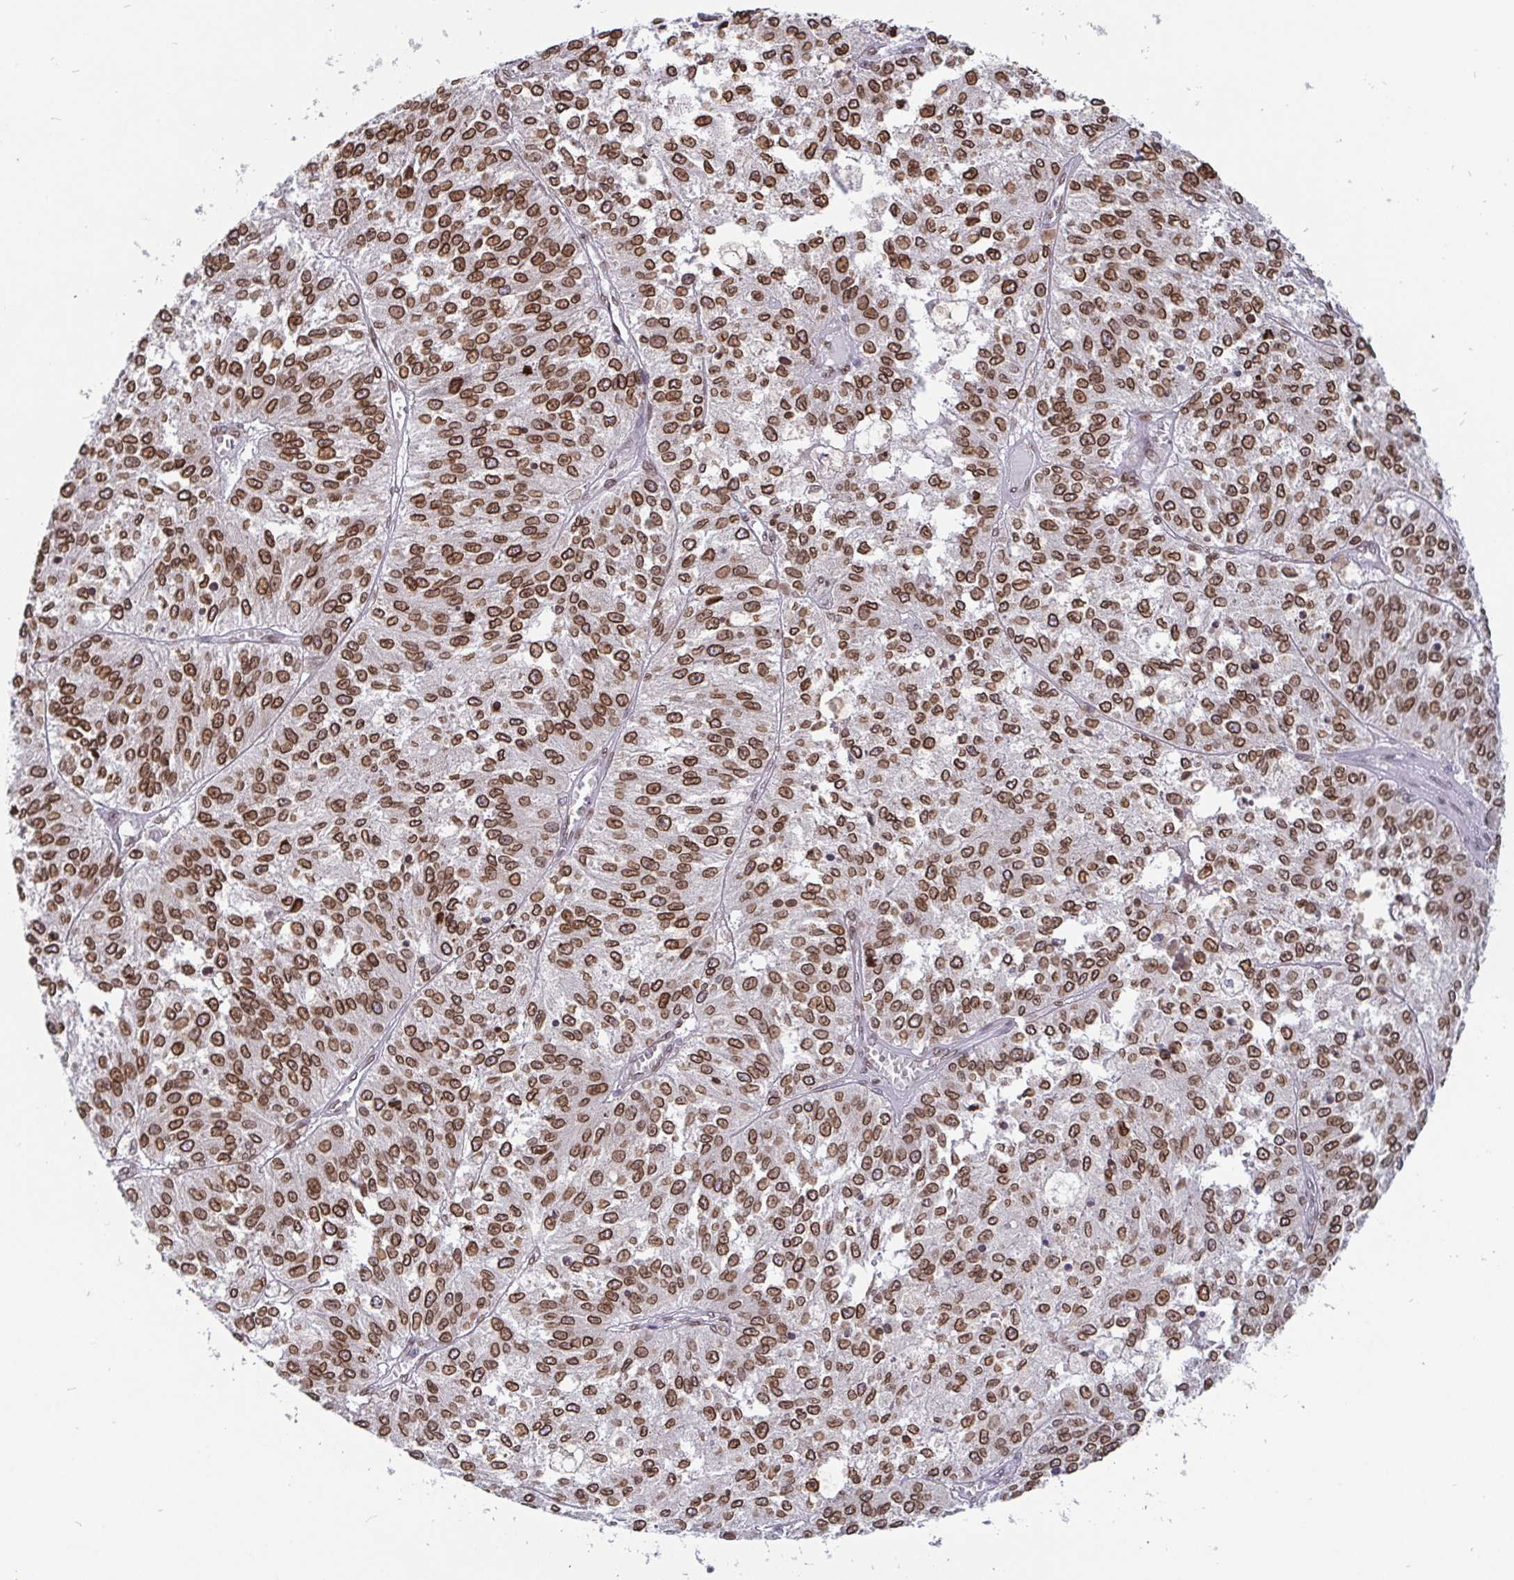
{"staining": {"intensity": "strong", "quantity": ">75%", "location": "cytoplasmic/membranous,nuclear"}, "tissue": "melanoma", "cell_type": "Tumor cells", "image_type": "cancer", "snomed": [{"axis": "morphology", "description": "Malignant melanoma, Metastatic site"}, {"axis": "topography", "description": "Lymph node"}], "caption": "The image displays staining of melanoma, revealing strong cytoplasmic/membranous and nuclear protein expression (brown color) within tumor cells.", "gene": "EMD", "patient": {"sex": "female", "age": 64}}